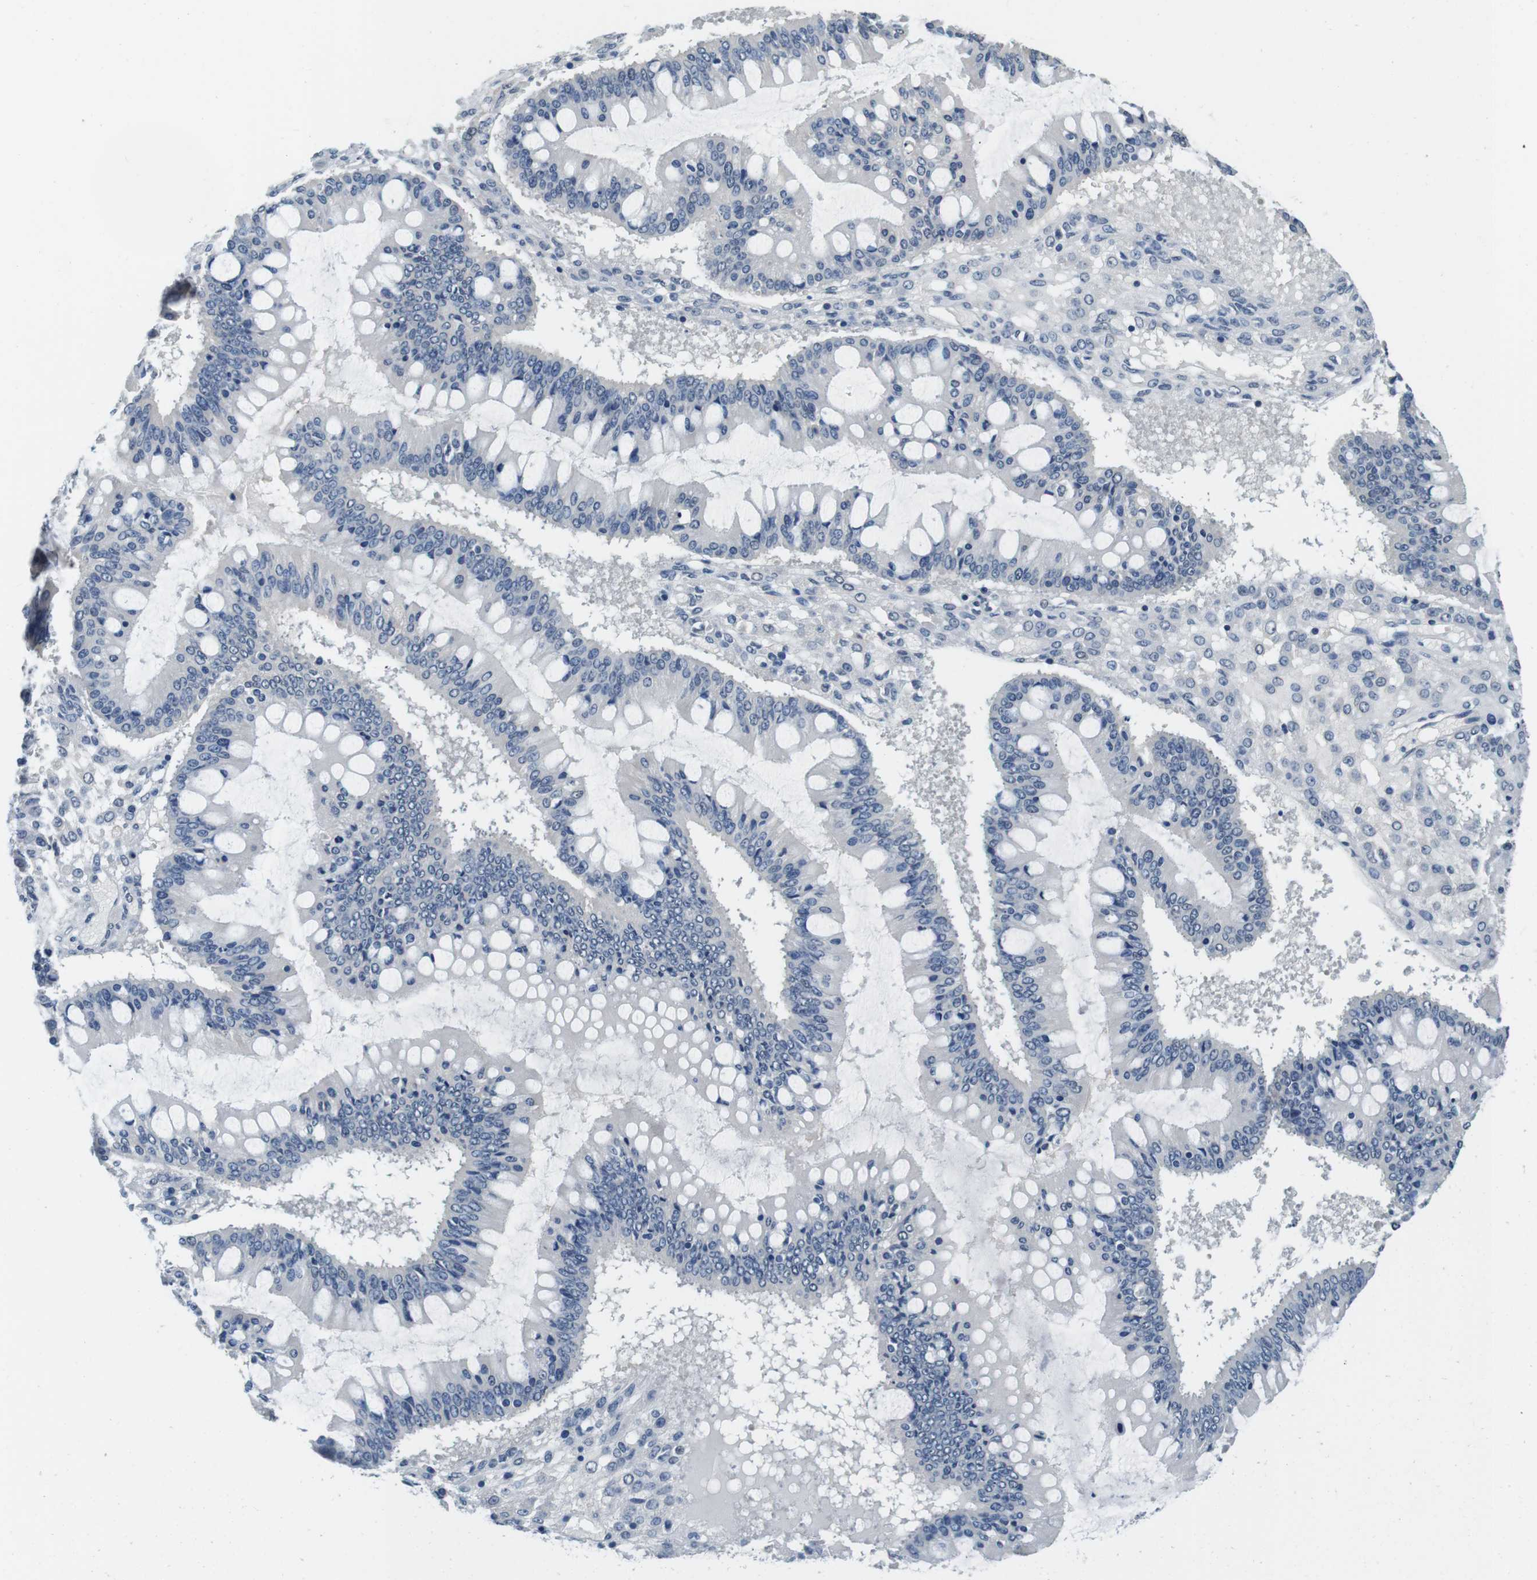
{"staining": {"intensity": "negative", "quantity": "none", "location": "none"}, "tissue": "ovarian cancer", "cell_type": "Tumor cells", "image_type": "cancer", "snomed": [{"axis": "morphology", "description": "Cystadenocarcinoma, mucinous, NOS"}, {"axis": "topography", "description": "Ovary"}], "caption": "Ovarian cancer (mucinous cystadenocarcinoma) stained for a protein using IHC demonstrates no expression tumor cells.", "gene": "DTNA", "patient": {"sex": "female", "age": 73}}